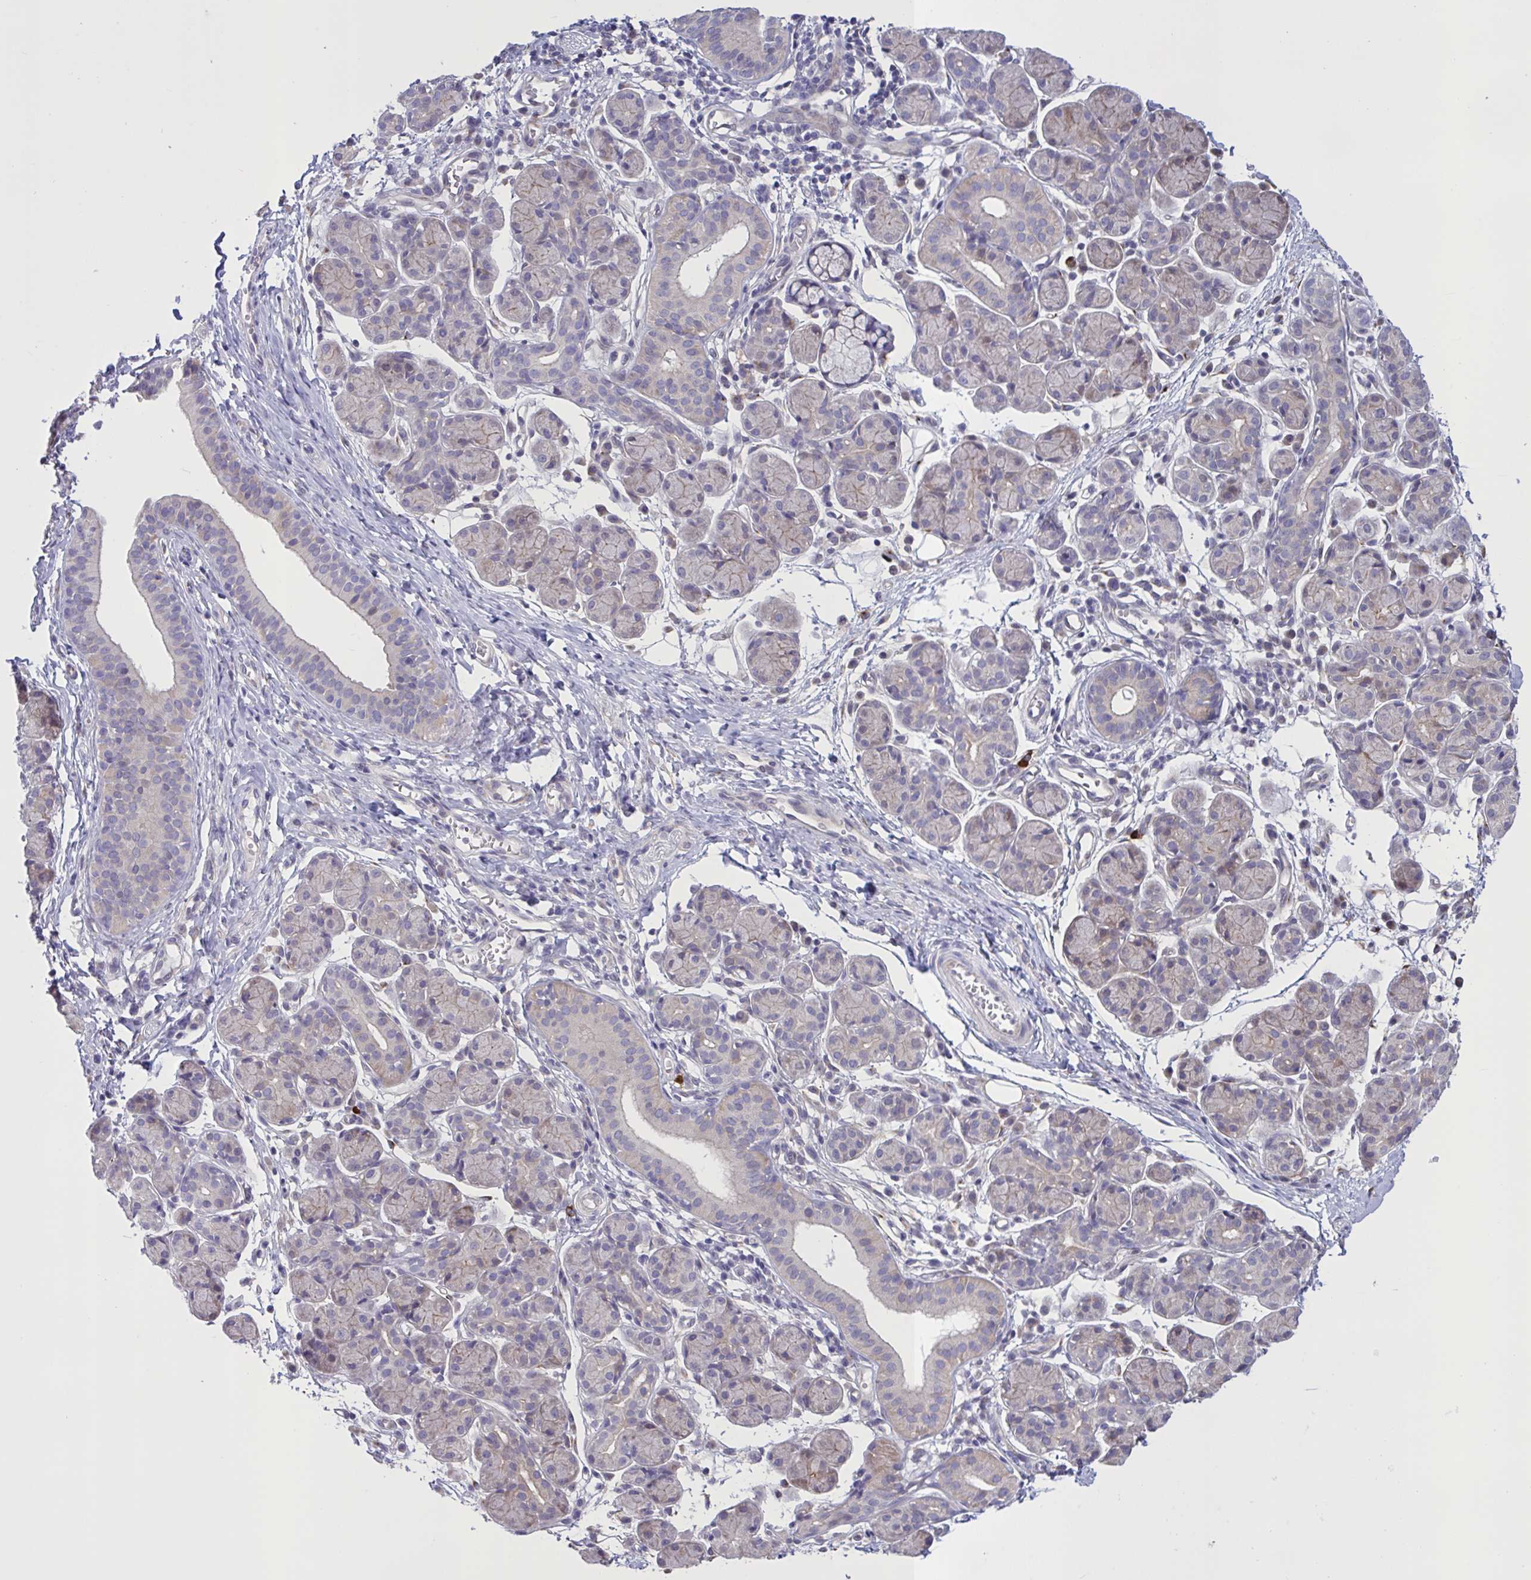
{"staining": {"intensity": "weak", "quantity": "<25%", "location": "cytoplasmic/membranous"}, "tissue": "salivary gland", "cell_type": "Glandular cells", "image_type": "normal", "snomed": [{"axis": "morphology", "description": "Normal tissue, NOS"}, {"axis": "morphology", "description": "Inflammation, NOS"}, {"axis": "topography", "description": "Lymph node"}, {"axis": "topography", "description": "Salivary gland"}], "caption": "Salivary gland stained for a protein using immunohistochemistry (IHC) exhibits no expression glandular cells.", "gene": "MRGPRX2", "patient": {"sex": "male", "age": 3}}